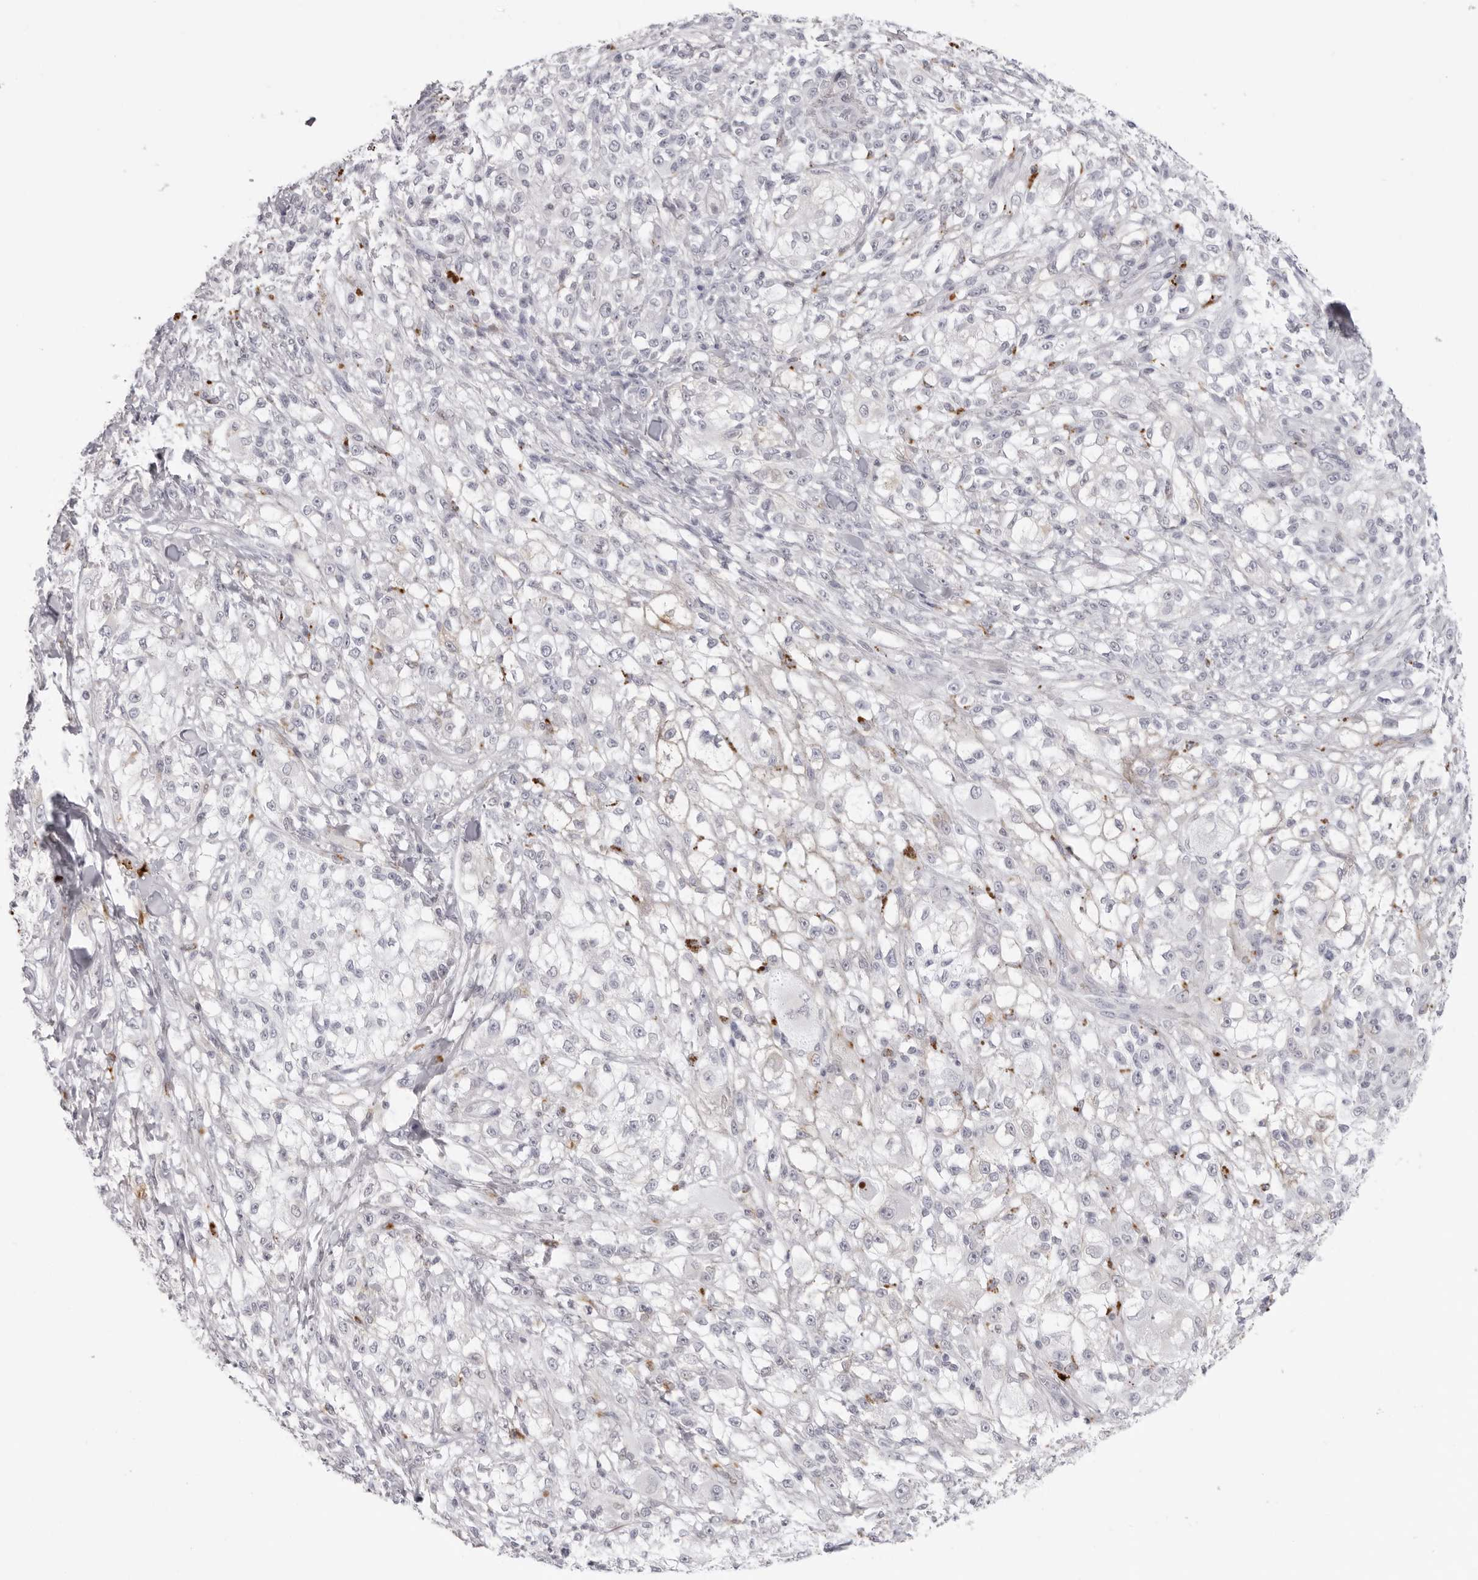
{"staining": {"intensity": "negative", "quantity": "none", "location": "none"}, "tissue": "melanoma", "cell_type": "Tumor cells", "image_type": "cancer", "snomed": [{"axis": "morphology", "description": "Malignant melanoma, NOS"}, {"axis": "topography", "description": "Skin of head"}], "caption": "Melanoma stained for a protein using IHC exhibits no positivity tumor cells.", "gene": "IL25", "patient": {"sex": "male", "age": 83}}